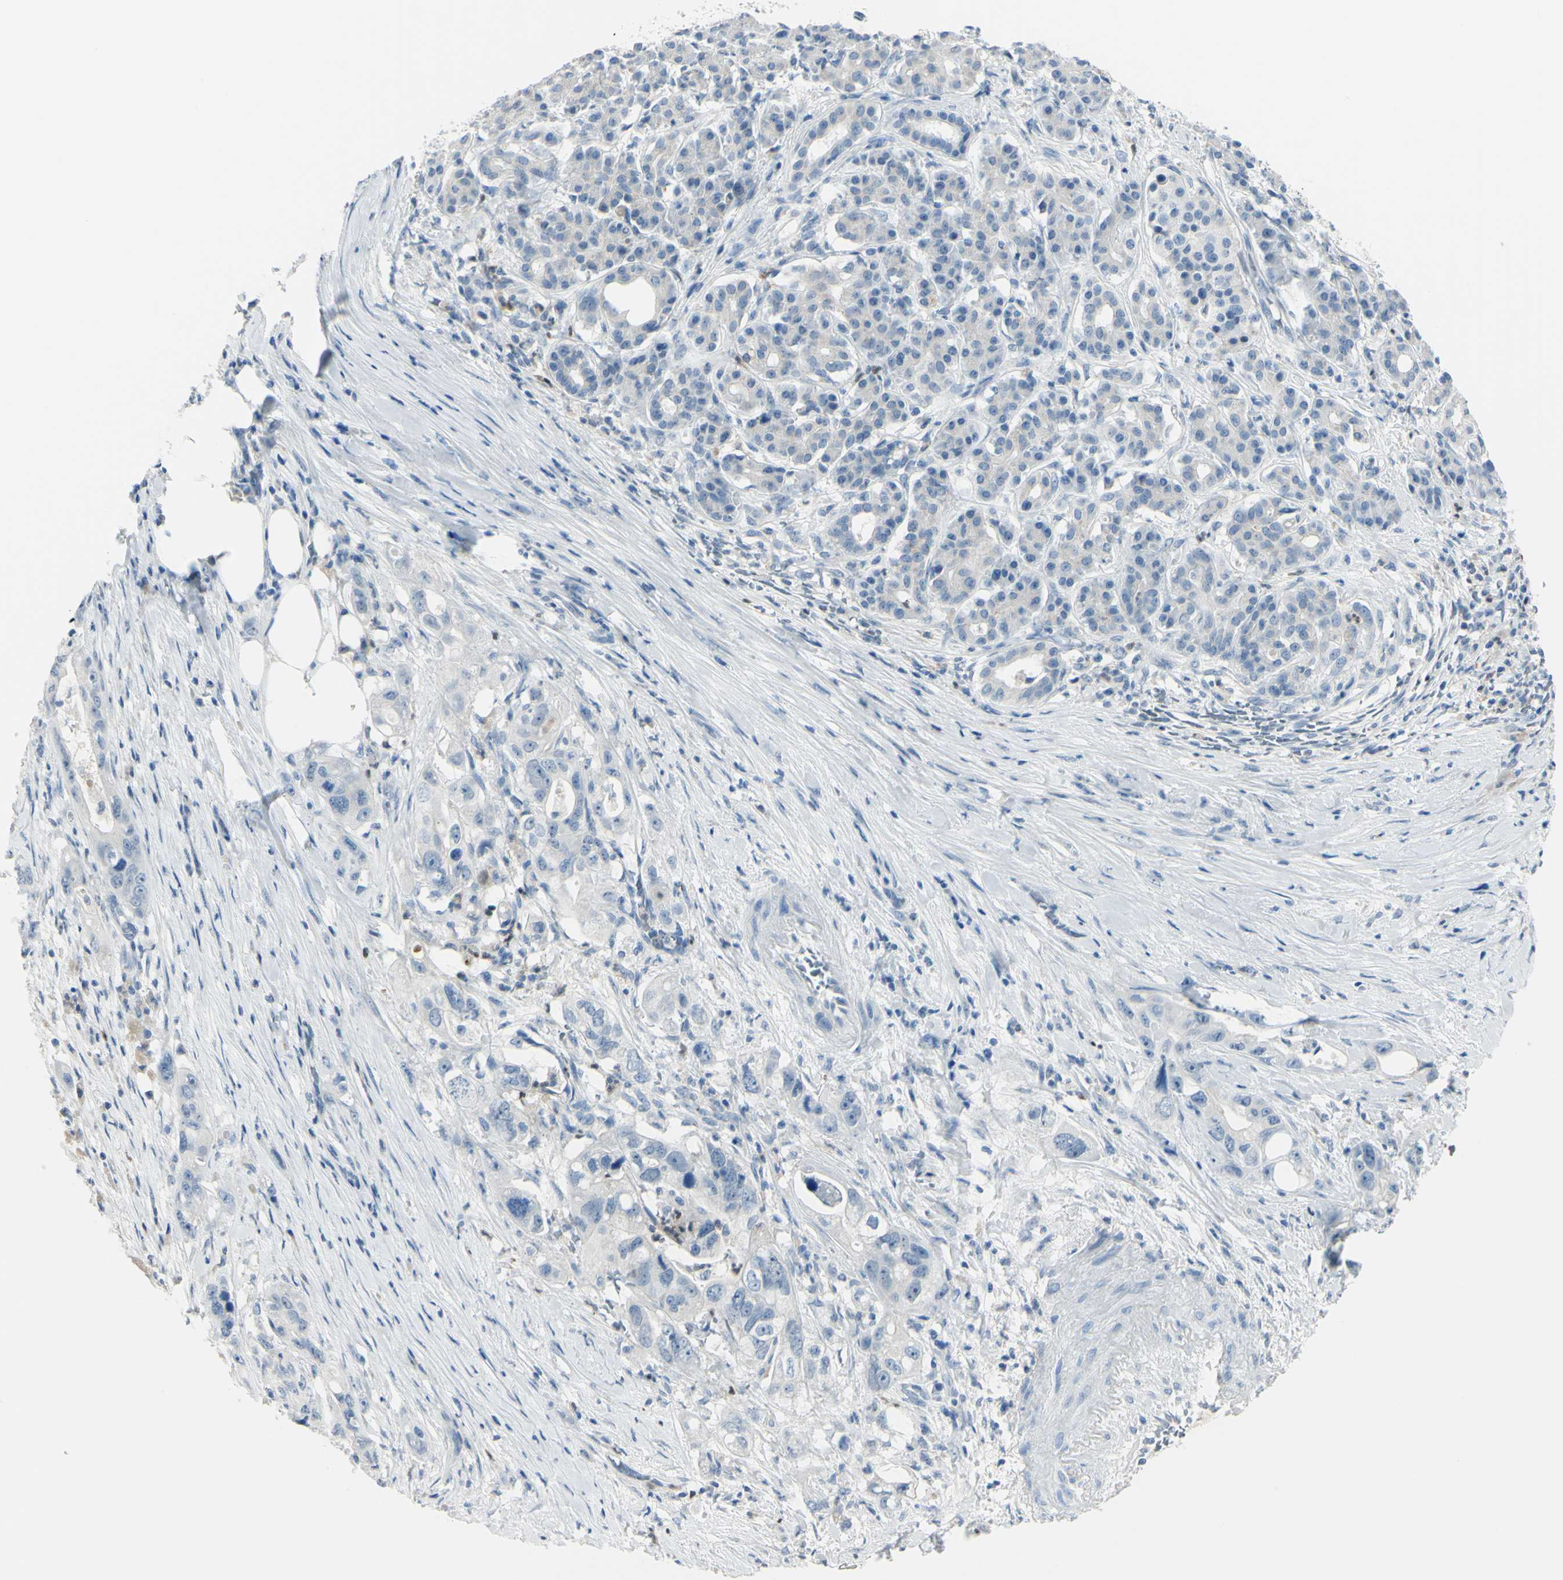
{"staining": {"intensity": "negative", "quantity": "none", "location": "none"}, "tissue": "pancreatic cancer", "cell_type": "Tumor cells", "image_type": "cancer", "snomed": [{"axis": "morphology", "description": "Normal tissue, NOS"}, {"axis": "topography", "description": "Pancreas"}], "caption": "Micrograph shows no protein positivity in tumor cells of pancreatic cancer tissue. (DAB (3,3'-diaminobenzidine) immunohistochemistry (IHC) visualized using brightfield microscopy, high magnification).", "gene": "ZNF557", "patient": {"sex": "male", "age": 42}}